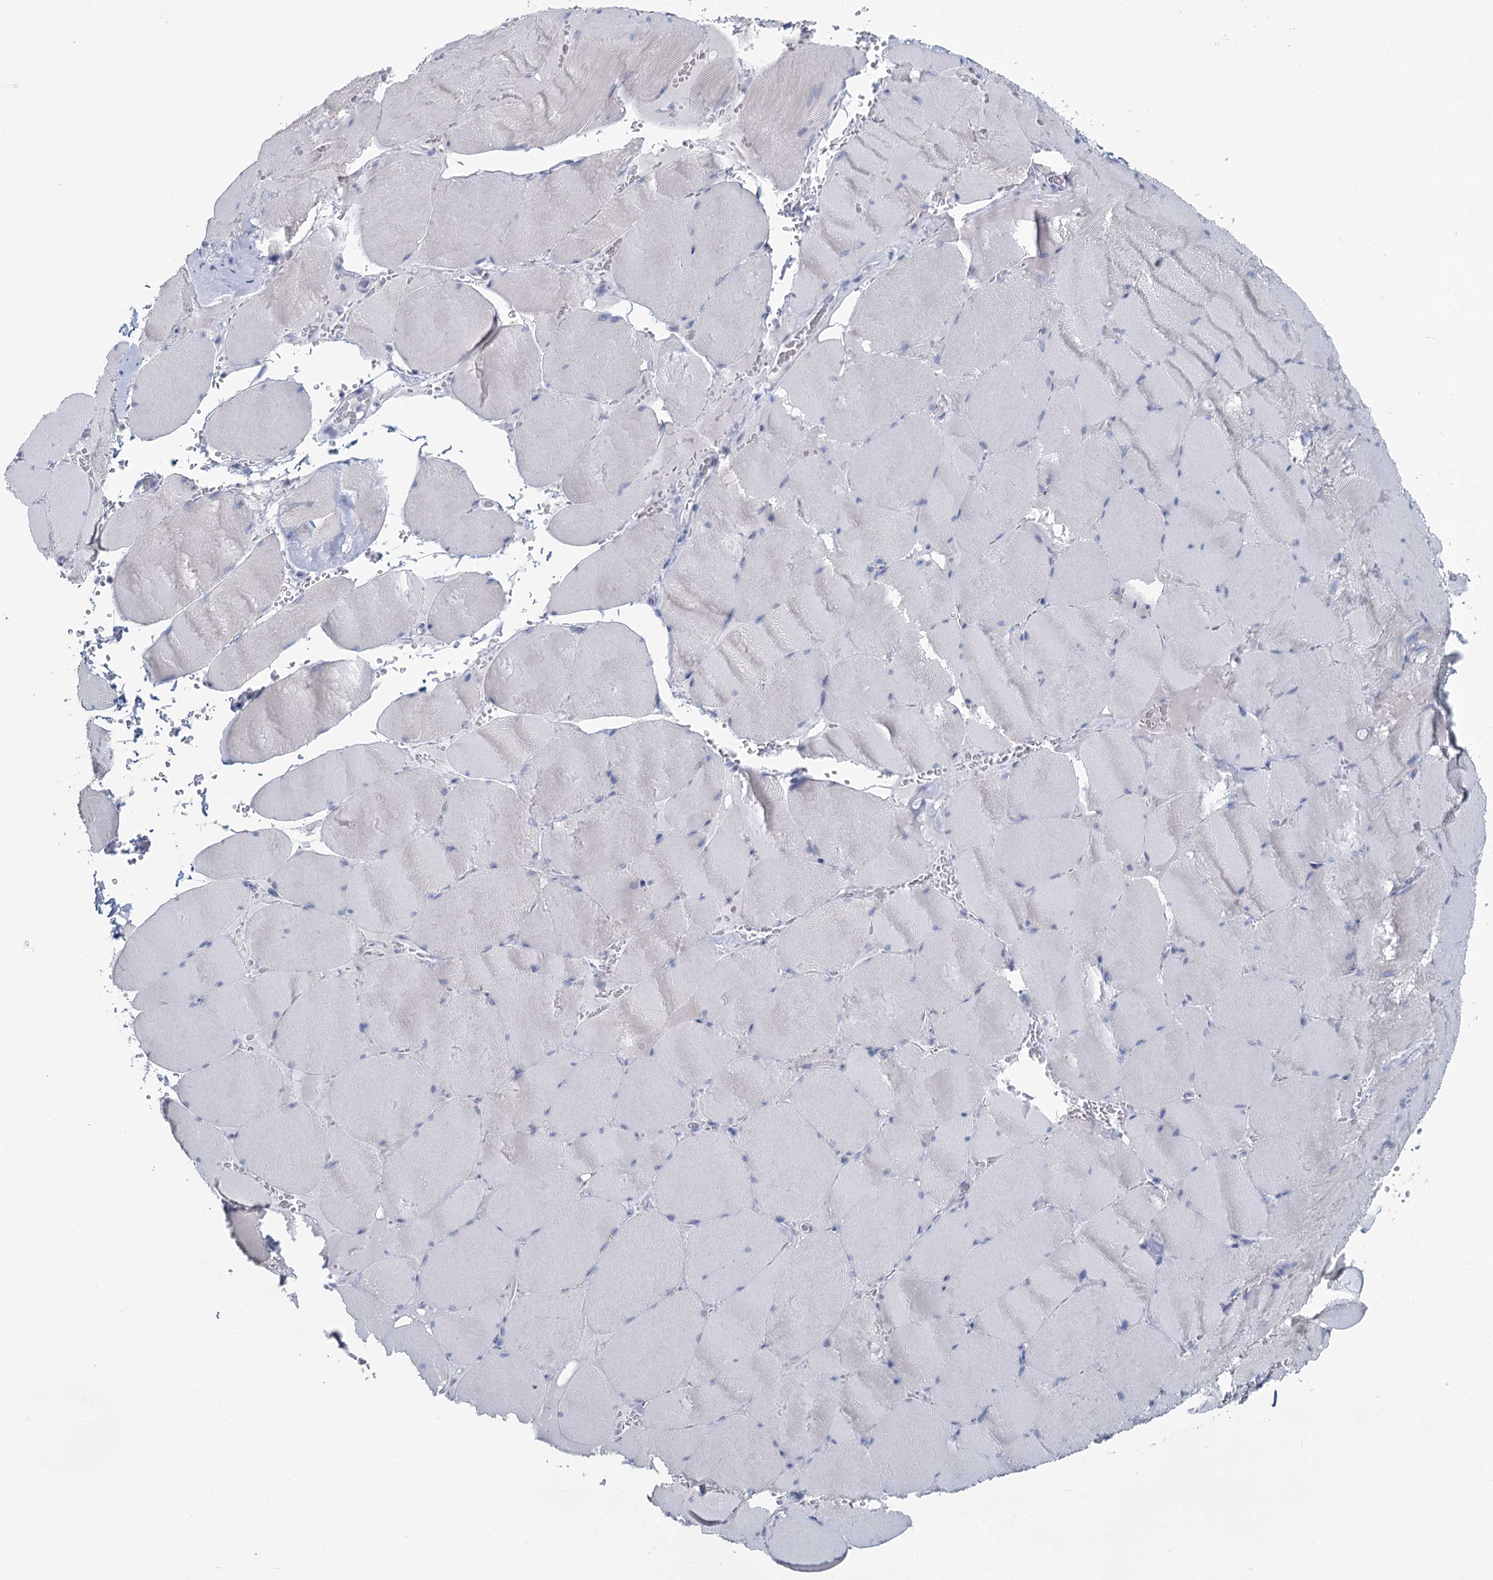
{"staining": {"intensity": "negative", "quantity": "none", "location": "none"}, "tissue": "skeletal muscle", "cell_type": "Myocytes", "image_type": "normal", "snomed": [{"axis": "morphology", "description": "Normal tissue, NOS"}, {"axis": "topography", "description": "Skeletal muscle"}, {"axis": "topography", "description": "Head-Neck"}], "caption": "Immunohistochemical staining of normal human skeletal muscle demonstrates no significant staining in myocytes. (DAB IHC visualized using brightfield microscopy, high magnification).", "gene": "CHGA", "patient": {"sex": "male", "age": 66}}